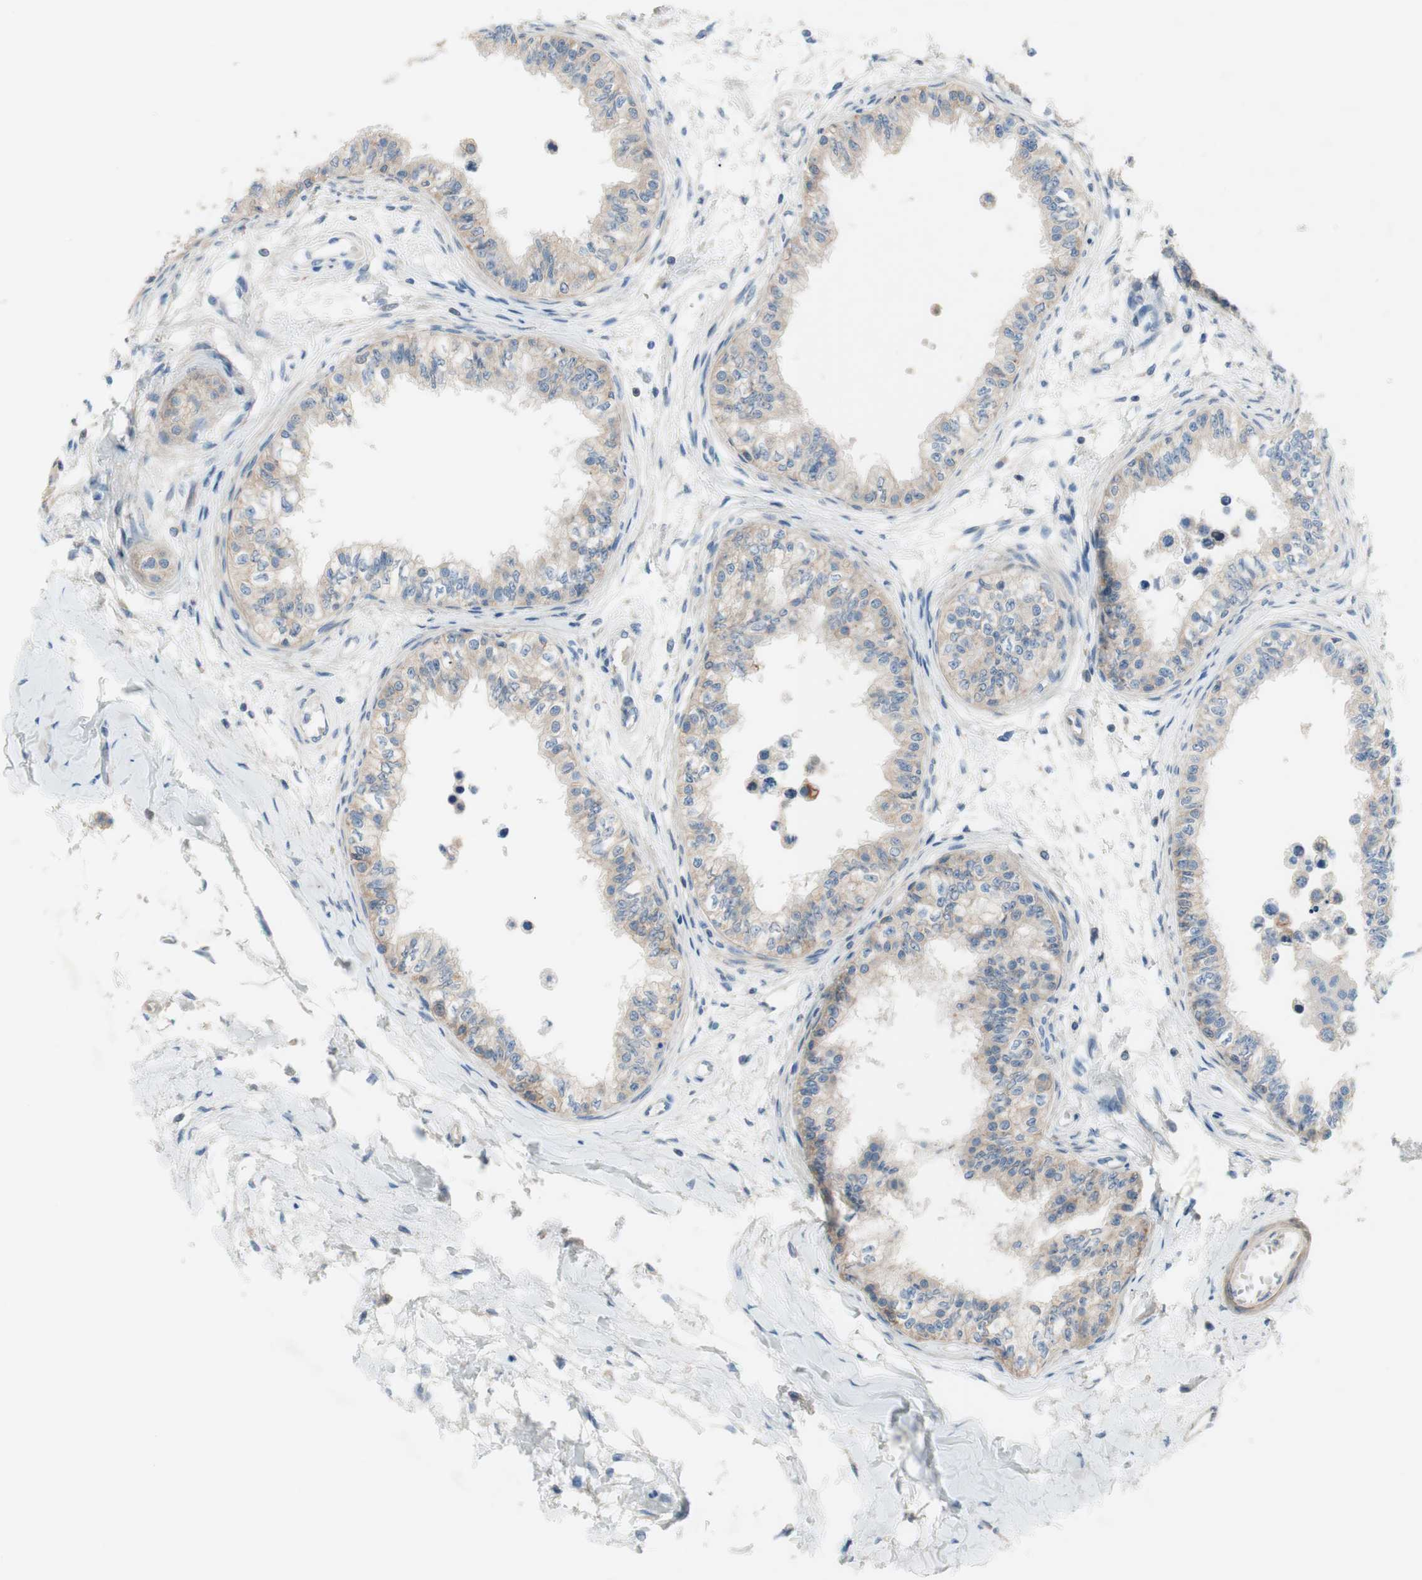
{"staining": {"intensity": "moderate", "quantity": "25%-75%", "location": "cytoplasmic/membranous"}, "tissue": "epididymis", "cell_type": "Glandular cells", "image_type": "normal", "snomed": [{"axis": "morphology", "description": "Normal tissue, NOS"}, {"axis": "morphology", "description": "Adenocarcinoma, metastatic, NOS"}, {"axis": "topography", "description": "Testis"}, {"axis": "topography", "description": "Epididymis"}], "caption": "IHC (DAB (3,3'-diaminobenzidine)) staining of benign human epididymis reveals moderate cytoplasmic/membranous protein positivity in about 25%-75% of glandular cells. (Brightfield microscopy of DAB IHC at high magnification).", "gene": "FDFT1", "patient": {"sex": "male", "age": 26}}